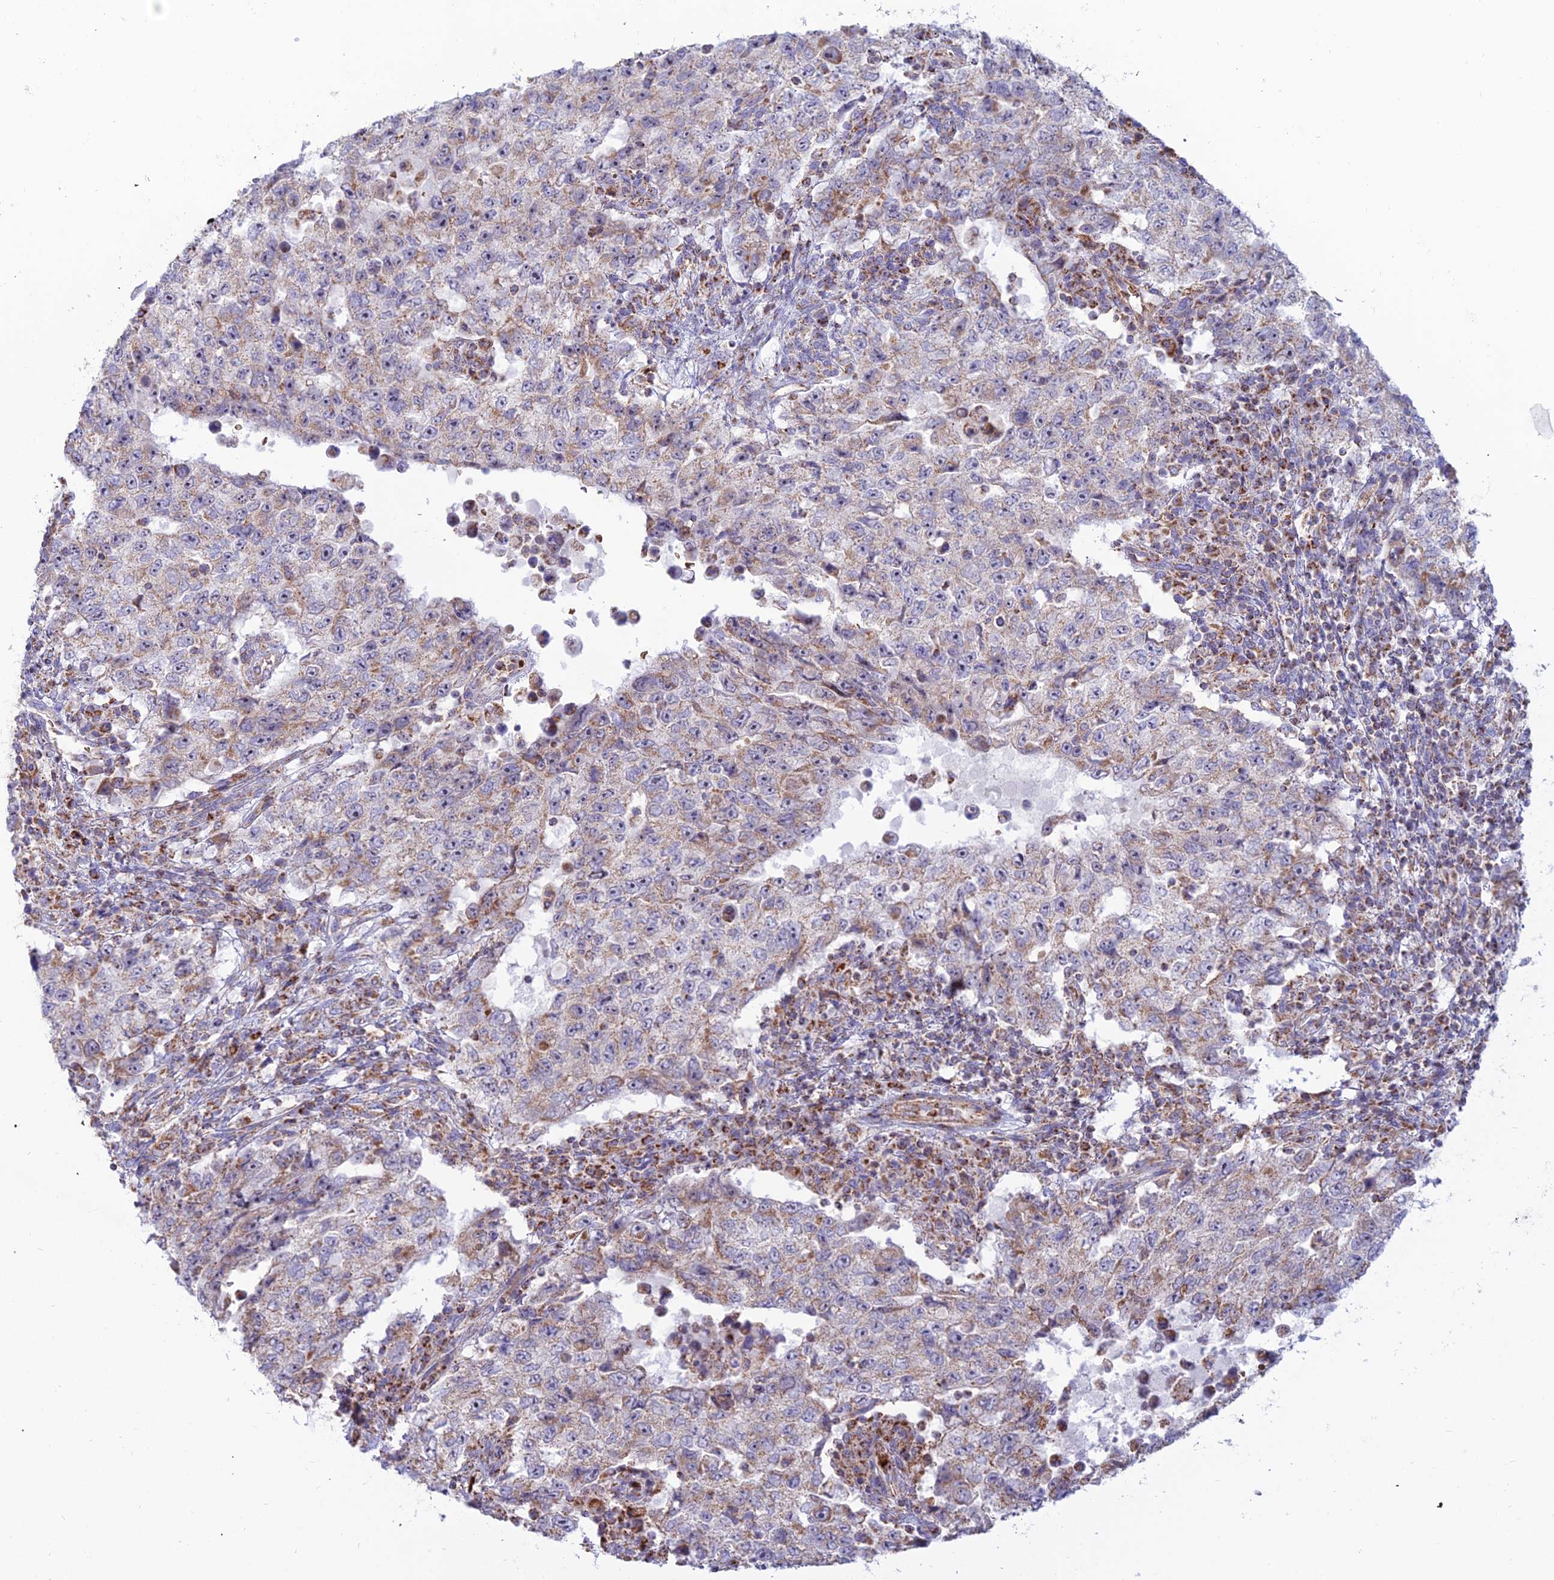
{"staining": {"intensity": "weak", "quantity": ">75%", "location": "cytoplasmic/membranous"}, "tissue": "testis cancer", "cell_type": "Tumor cells", "image_type": "cancer", "snomed": [{"axis": "morphology", "description": "Carcinoma, Embryonal, NOS"}, {"axis": "topography", "description": "Testis"}], "caption": "DAB (3,3'-diaminobenzidine) immunohistochemical staining of human testis embryonal carcinoma exhibits weak cytoplasmic/membranous protein positivity in about >75% of tumor cells. Immunohistochemistry stains the protein in brown and the nuclei are stained blue.", "gene": "SLC35F4", "patient": {"sex": "male", "age": 26}}